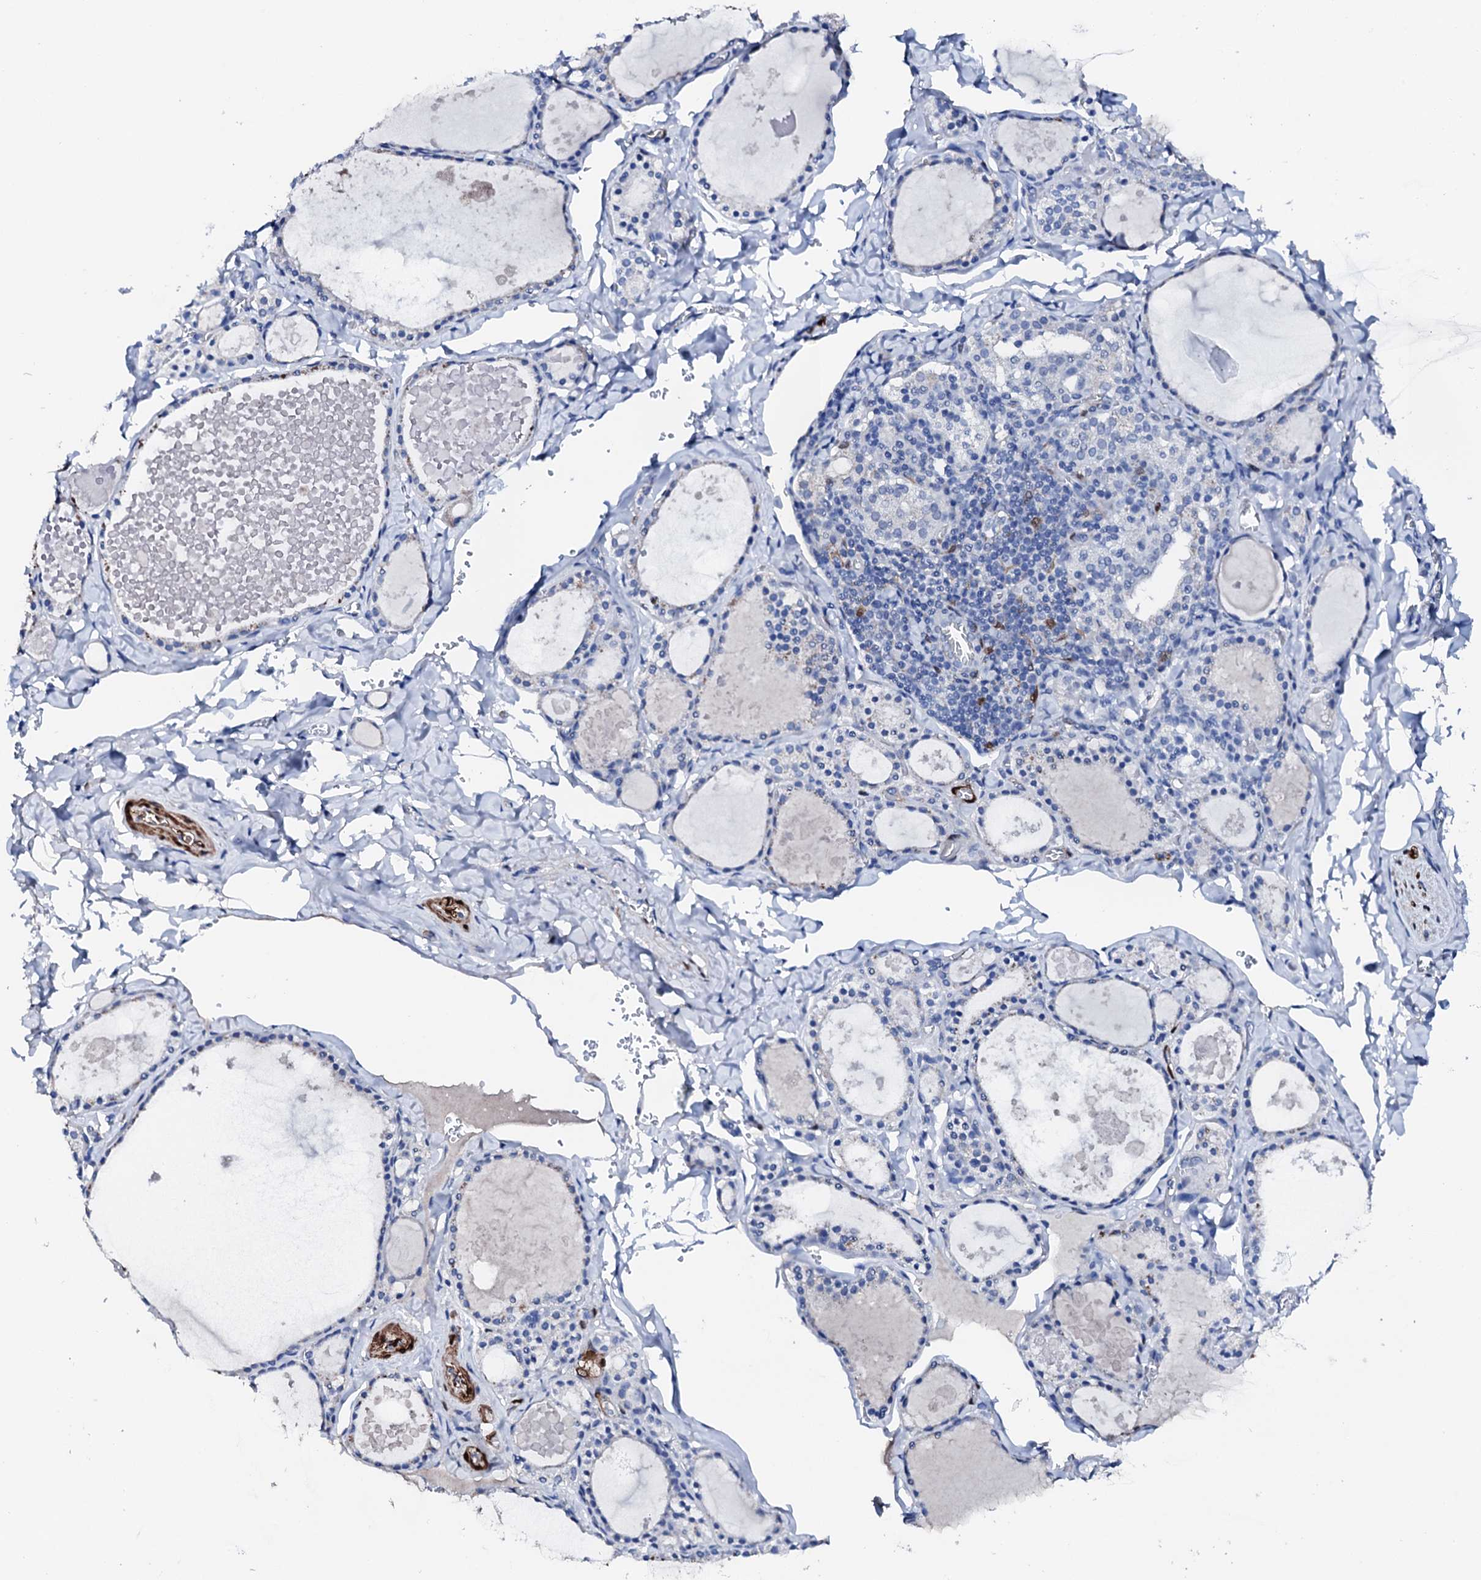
{"staining": {"intensity": "negative", "quantity": "none", "location": "none"}, "tissue": "thyroid gland", "cell_type": "Glandular cells", "image_type": "normal", "snomed": [{"axis": "morphology", "description": "Normal tissue, NOS"}, {"axis": "topography", "description": "Thyroid gland"}], "caption": "Immunohistochemical staining of normal thyroid gland reveals no significant staining in glandular cells. Brightfield microscopy of immunohistochemistry (IHC) stained with DAB (3,3'-diaminobenzidine) (brown) and hematoxylin (blue), captured at high magnification.", "gene": "NRIP2", "patient": {"sex": "male", "age": 56}}